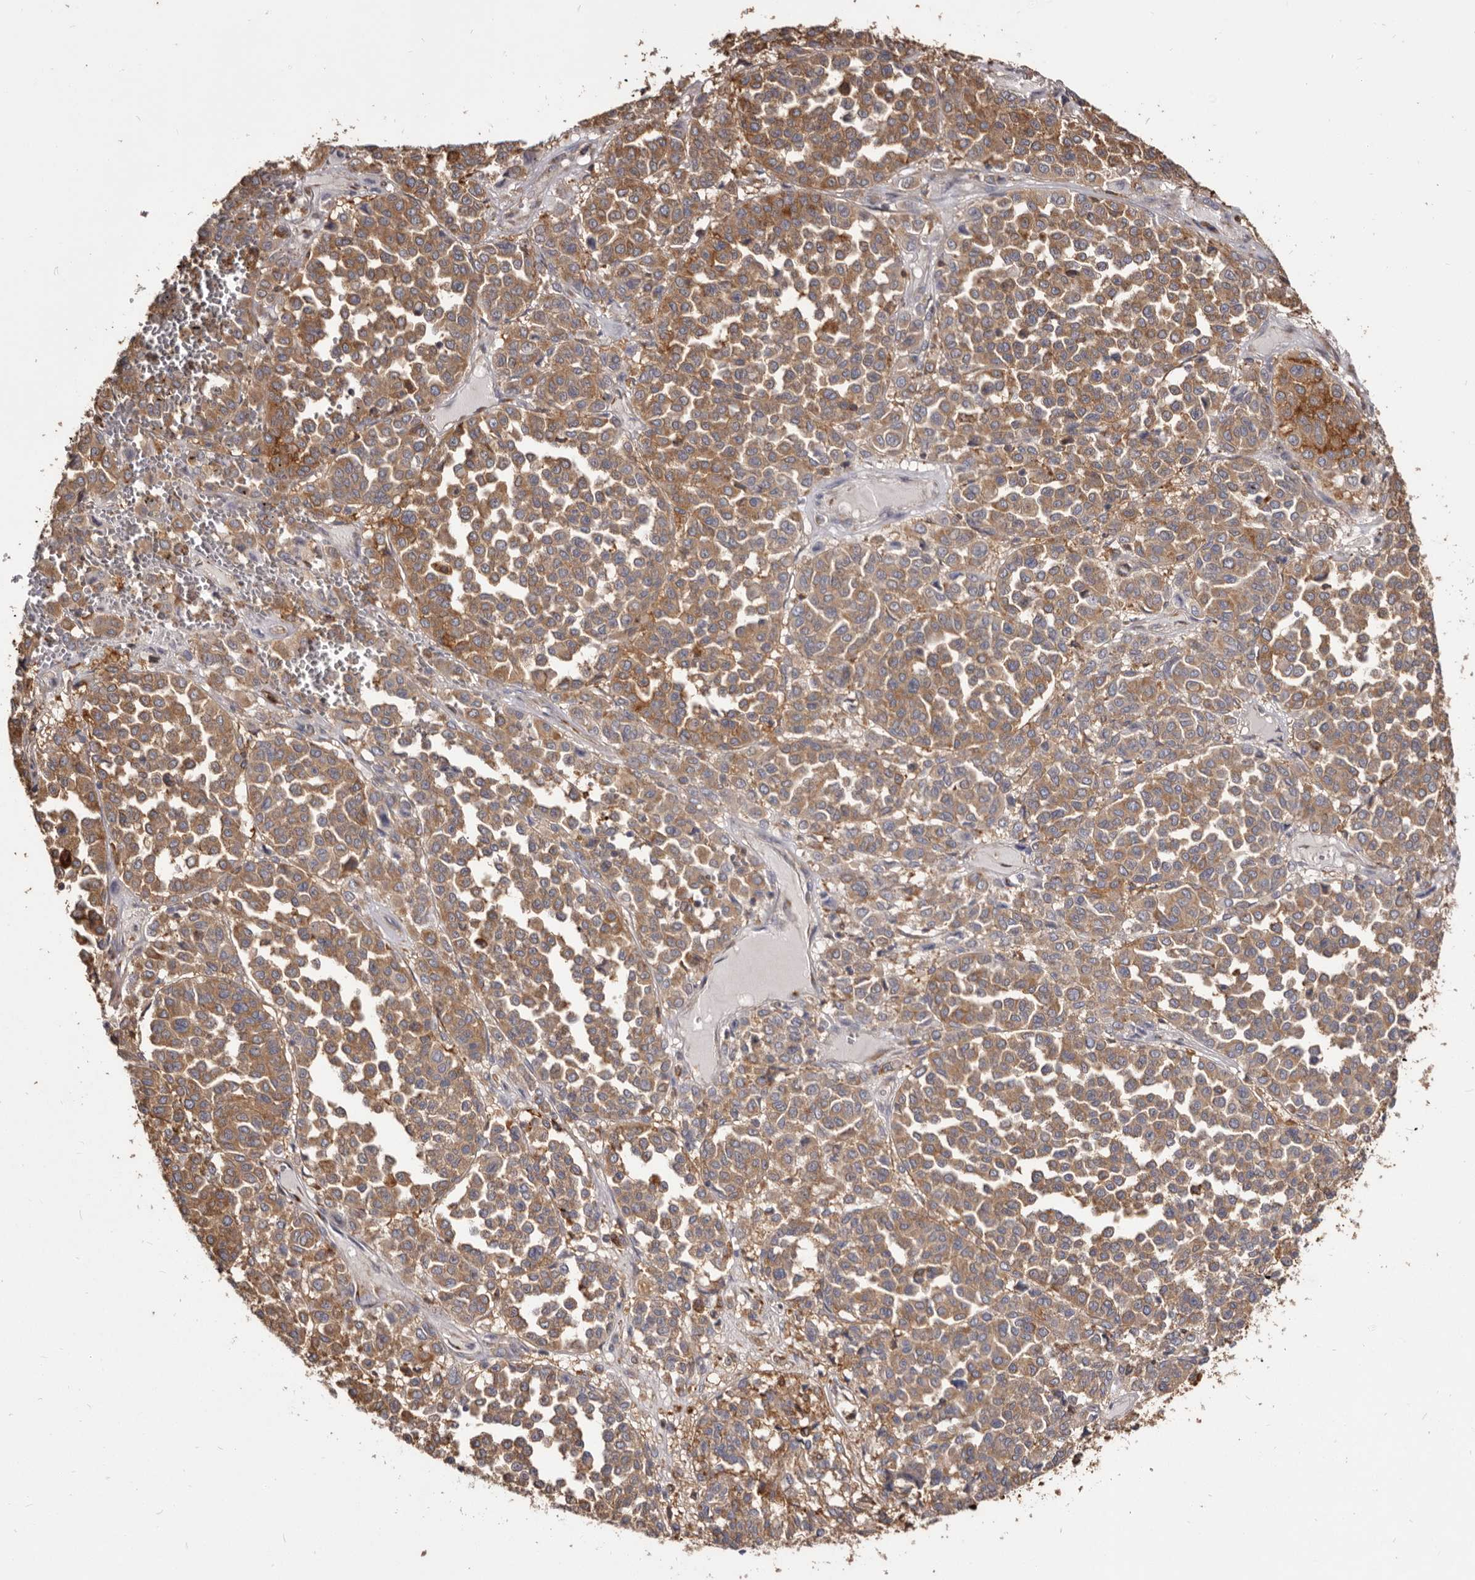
{"staining": {"intensity": "moderate", "quantity": ">75%", "location": "cytoplasmic/membranous"}, "tissue": "melanoma", "cell_type": "Tumor cells", "image_type": "cancer", "snomed": [{"axis": "morphology", "description": "Malignant melanoma, Metastatic site"}, {"axis": "topography", "description": "Pancreas"}], "caption": "Immunohistochemistry histopathology image of malignant melanoma (metastatic site) stained for a protein (brown), which displays medium levels of moderate cytoplasmic/membranous expression in approximately >75% of tumor cells.", "gene": "TPD52", "patient": {"sex": "female", "age": 30}}